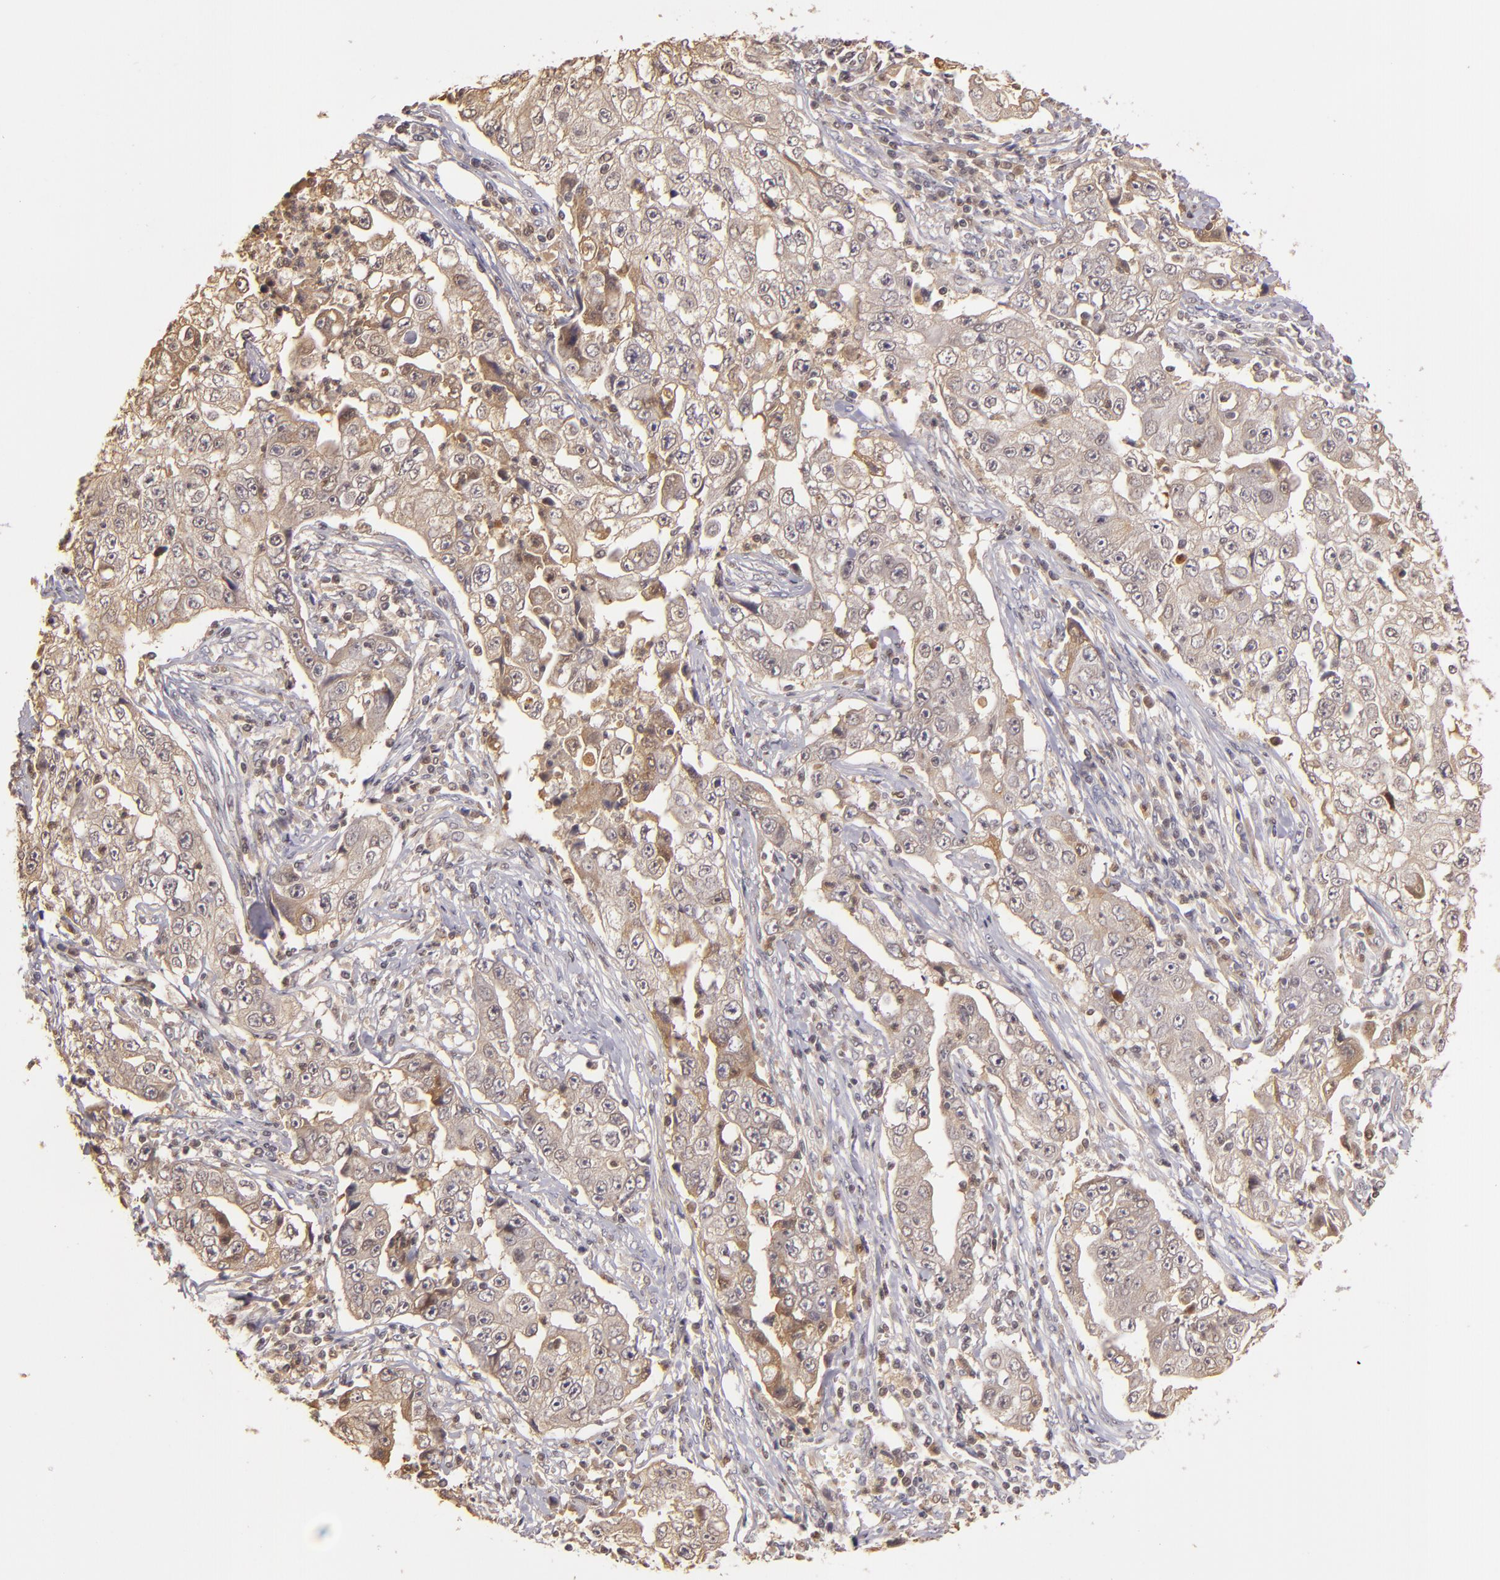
{"staining": {"intensity": "weak", "quantity": ">75%", "location": "cytoplasmic/membranous"}, "tissue": "lung cancer", "cell_type": "Tumor cells", "image_type": "cancer", "snomed": [{"axis": "morphology", "description": "Squamous cell carcinoma, NOS"}, {"axis": "topography", "description": "Lung"}], "caption": "This is a histology image of immunohistochemistry staining of squamous cell carcinoma (lung), which shows weak staining in the cytoplasmic/membranous of tumor cells.", "gene": "LRG1", "patient": {"sex": "male", "age": 64}}